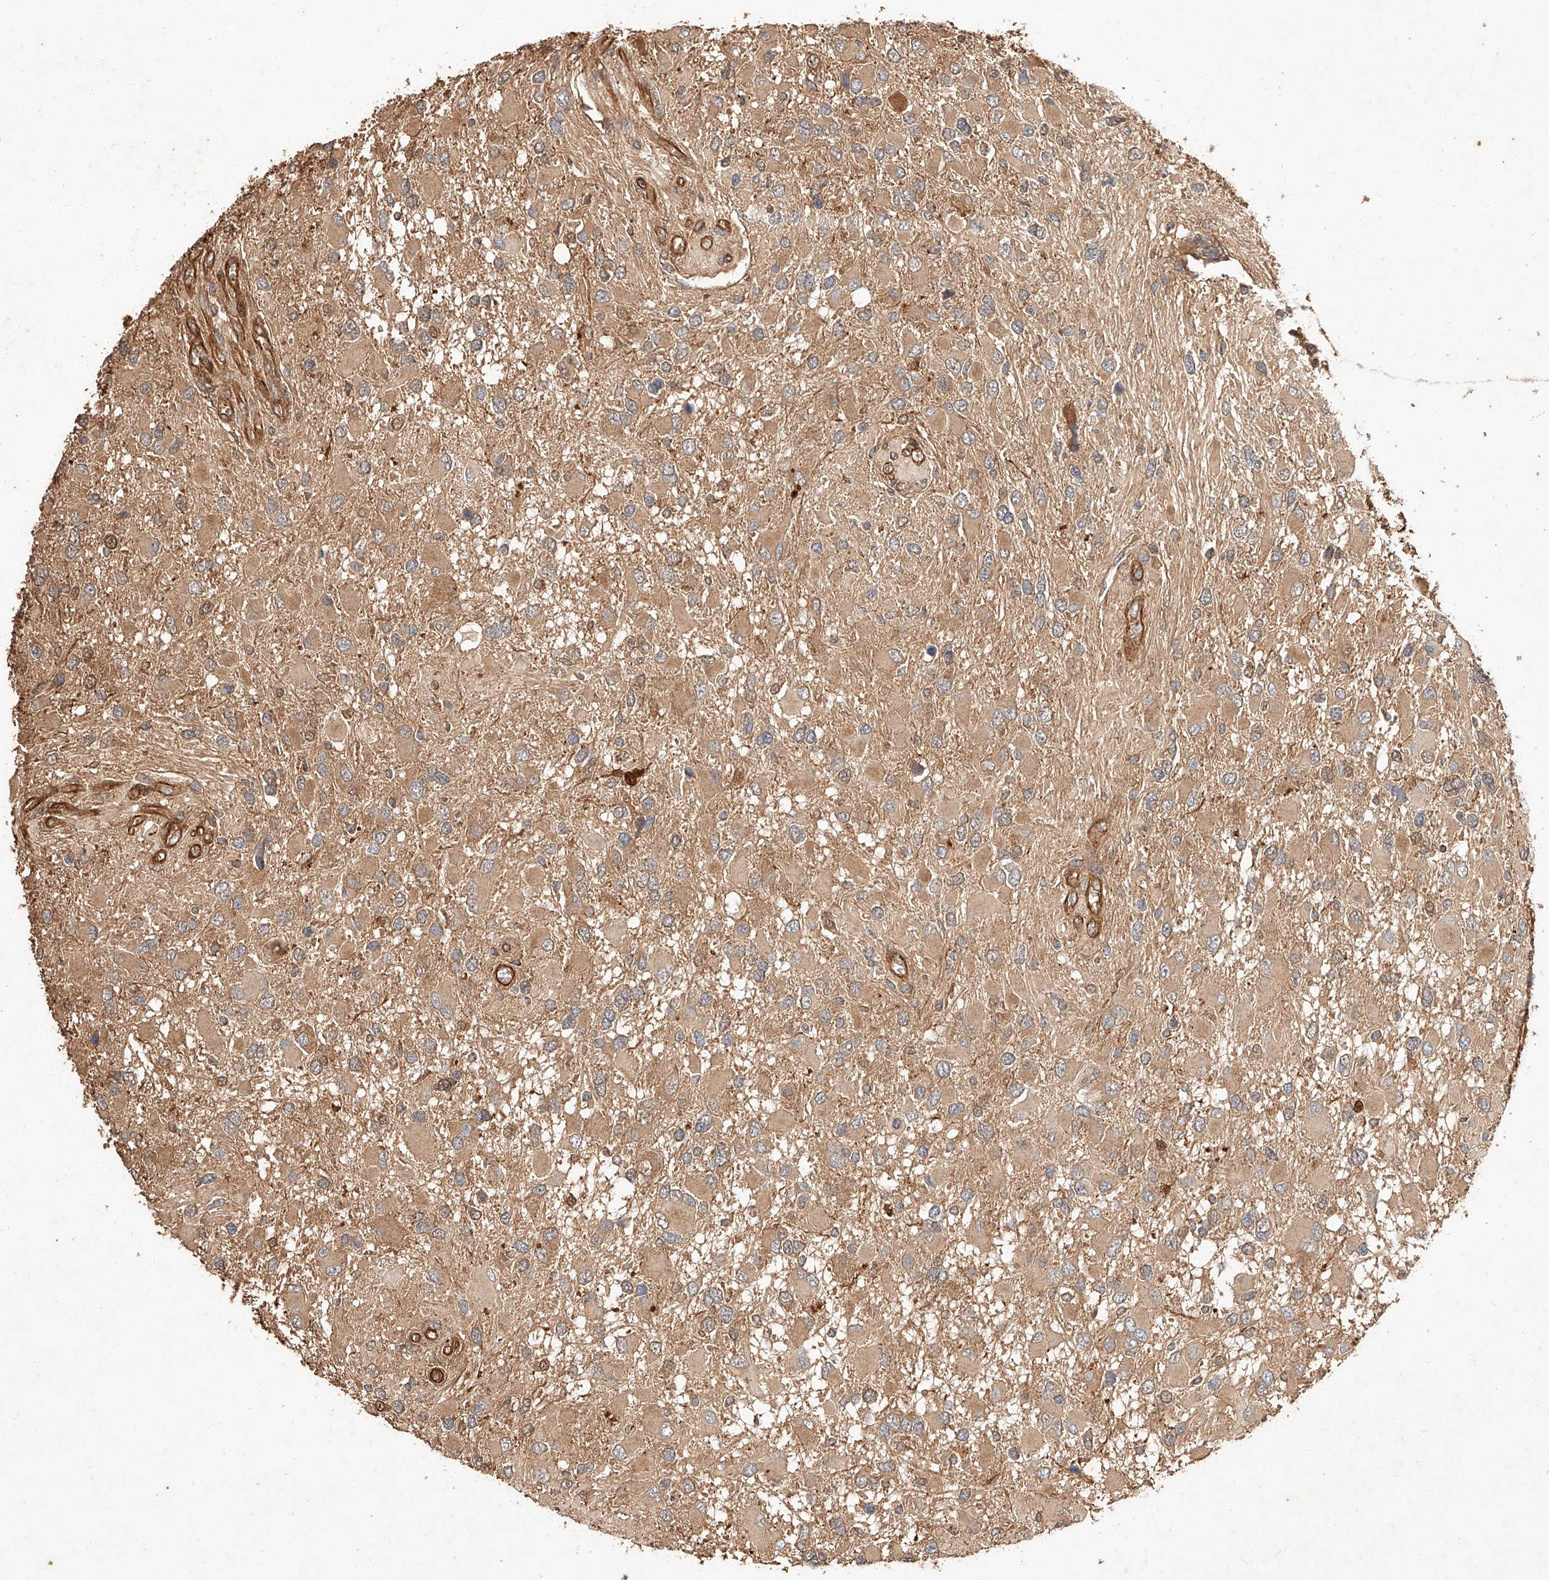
{"staining": {"intensity": "weak", "quantity": ">75%", "location": "cytoplasmic/membranous"}, "tissue": "glioma", "cell_type": "Tumor cells", "image_type": "cancer", "snomed": [{"axis": "morphology", "description": "Glioma, malignant, High grade"}, {"axis": "topography", "description": "Brain"}], "caption": "Tumor cells display low levels of weak cytoplasmic/membranous staining in about >75% of cells in human high-grade glioma (malignant). The staining was performed using DAB (3,3'-diaminobenzidine), with brown indicating positive protein expression. Nuclei are stained blue with hematoxylin.", "gene": "GHDC", "patient": {"sex": "male", "age": 53}}